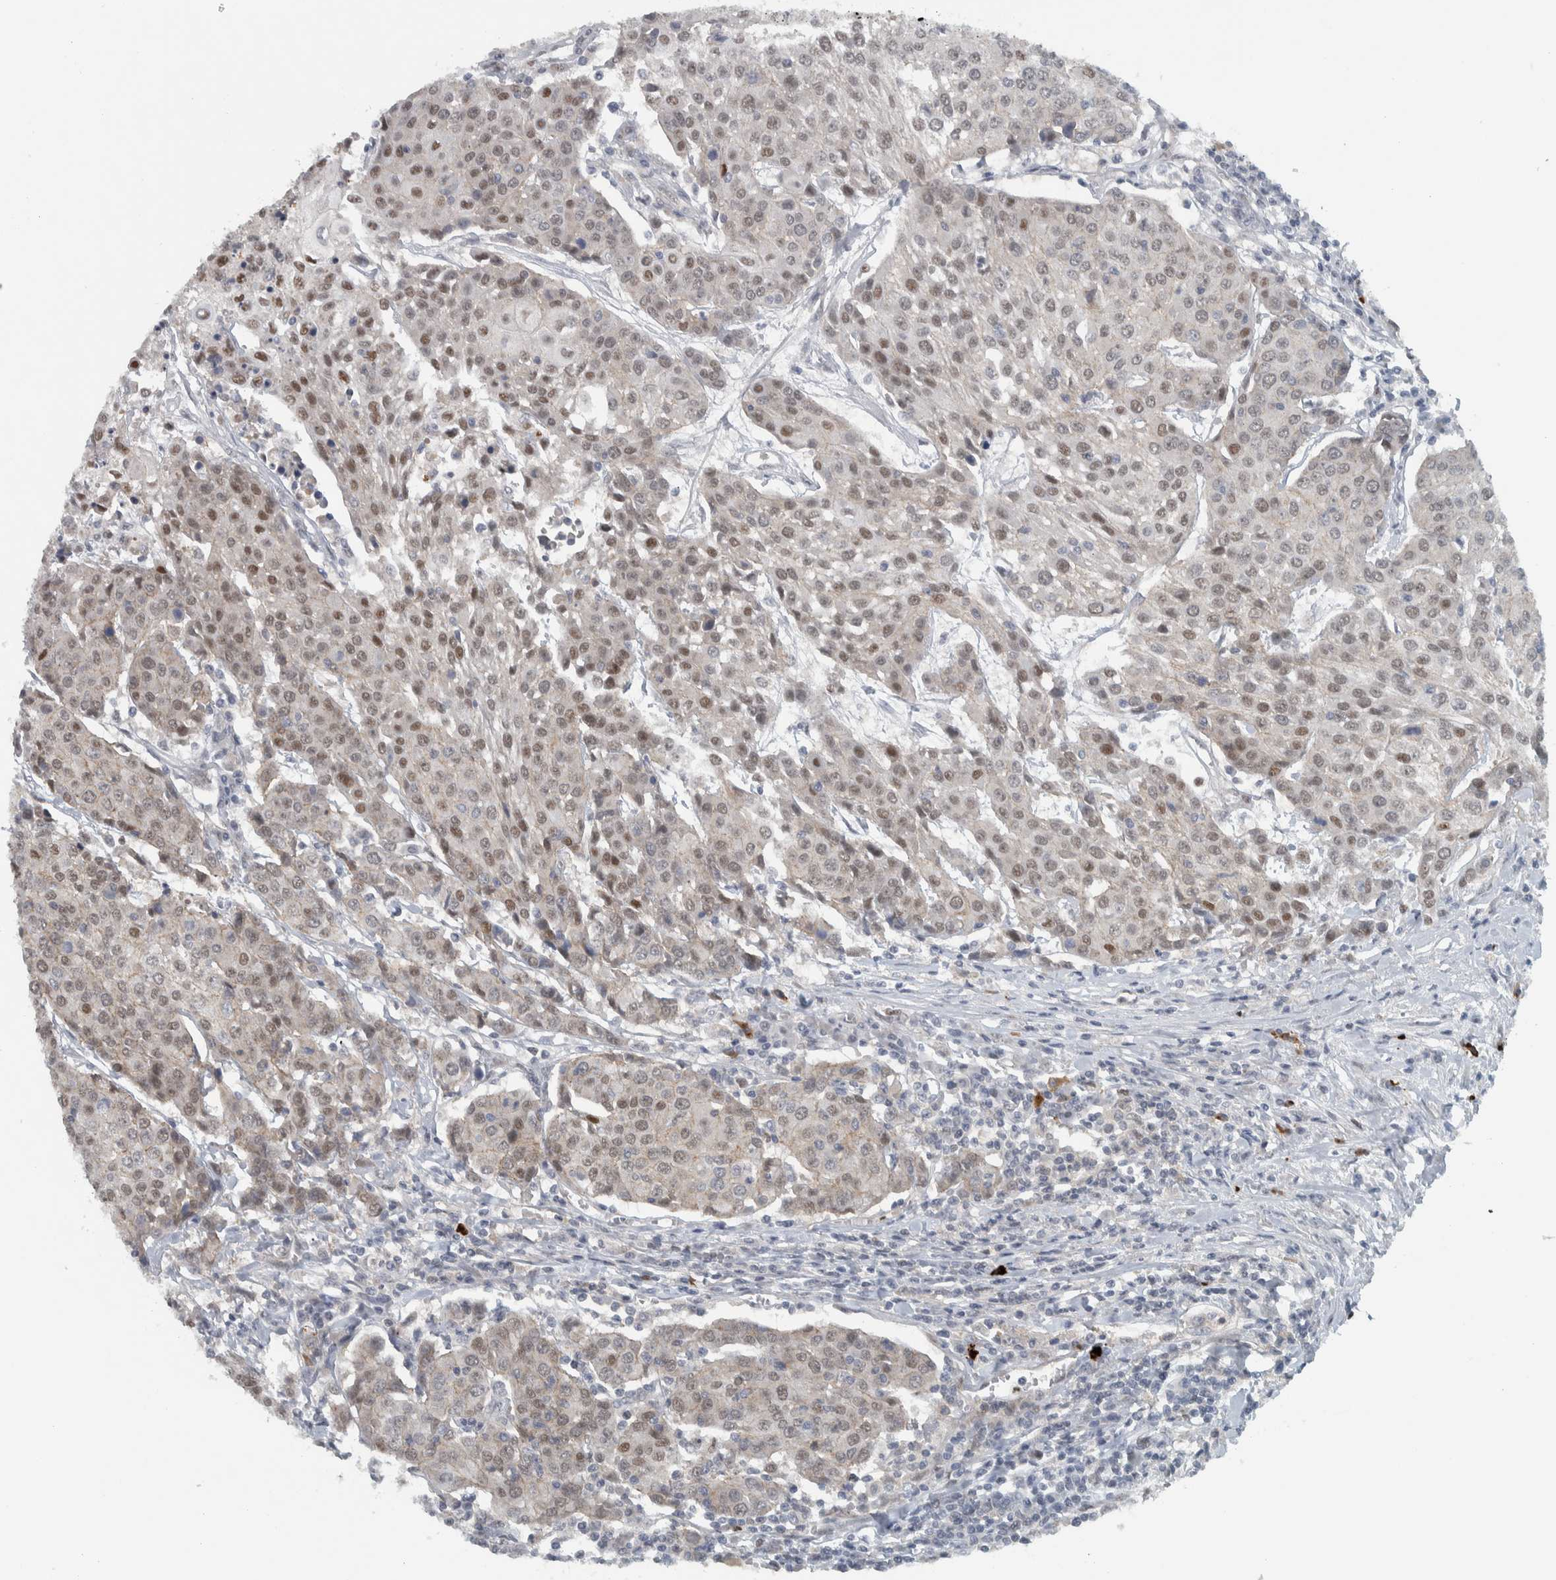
{"staining": {"intensity": "moderate", "quantity": "25%-75%", "location": "nuclear"}, "tissue": "urothelial cancer", "cell_type": "Tumor cells", "image_type": "cancer", "snomed": [{"axis": "morphology", "description": "Urothelial carcinoma, High grade"}, {"axis": "topography", "description": "Urinary bladder"}], "caption": "A high-resolution photomicrograph shows immunohistochemistry staining of urothelial carcinoma (high-grade), which displays moderate nuclear staining in approximately 25%-75% of tumor cells.", "gene": "ADPRM", "patient": {"sex": "female", "age": 85}}